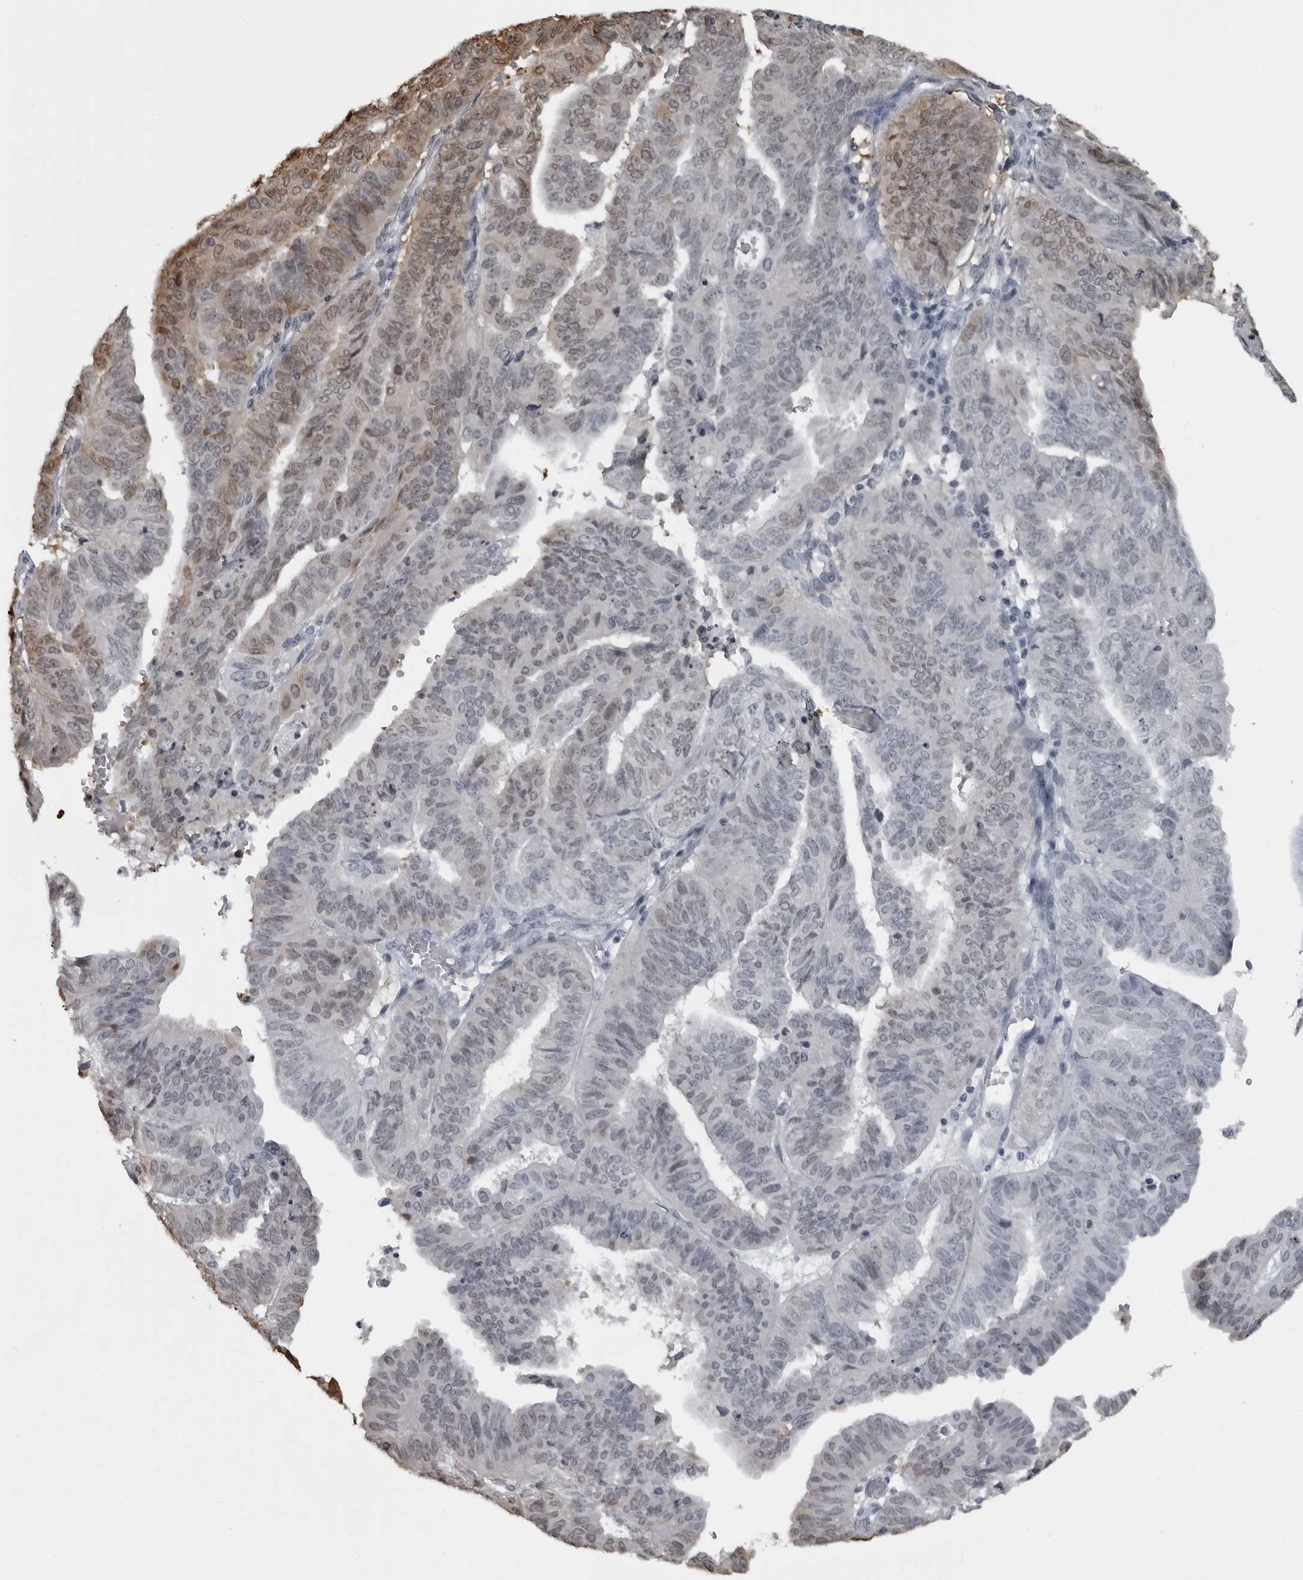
{"staining": {"intensity": "moderate", "quantity": "<25%", "location": "cytoplasmic/membranous,nuclear"}, "tissue": "endometrial cancer", "cell_type": "Tumor cells", "image_type": "cancer", "snomed": [{"axis": "morphology", "description": "Adenocarcinoma, NOS"}, {"axis": "topography", "description": "Uterus"}], "caption": "Immunohistochemical staining of human adenocarcinoma (endometrial) exhibits moderate cytoplasmic/membranous and nuclear protein staining in about <25% of tumor cells. The staining was performed using DAB (3,3'-diaminobenzidine), with brown indicating positive protein expression. Nuclei are stained blue with hematoxylin.", "gene": "LZIC", "patient": {"sex": "female", "age": 77}}